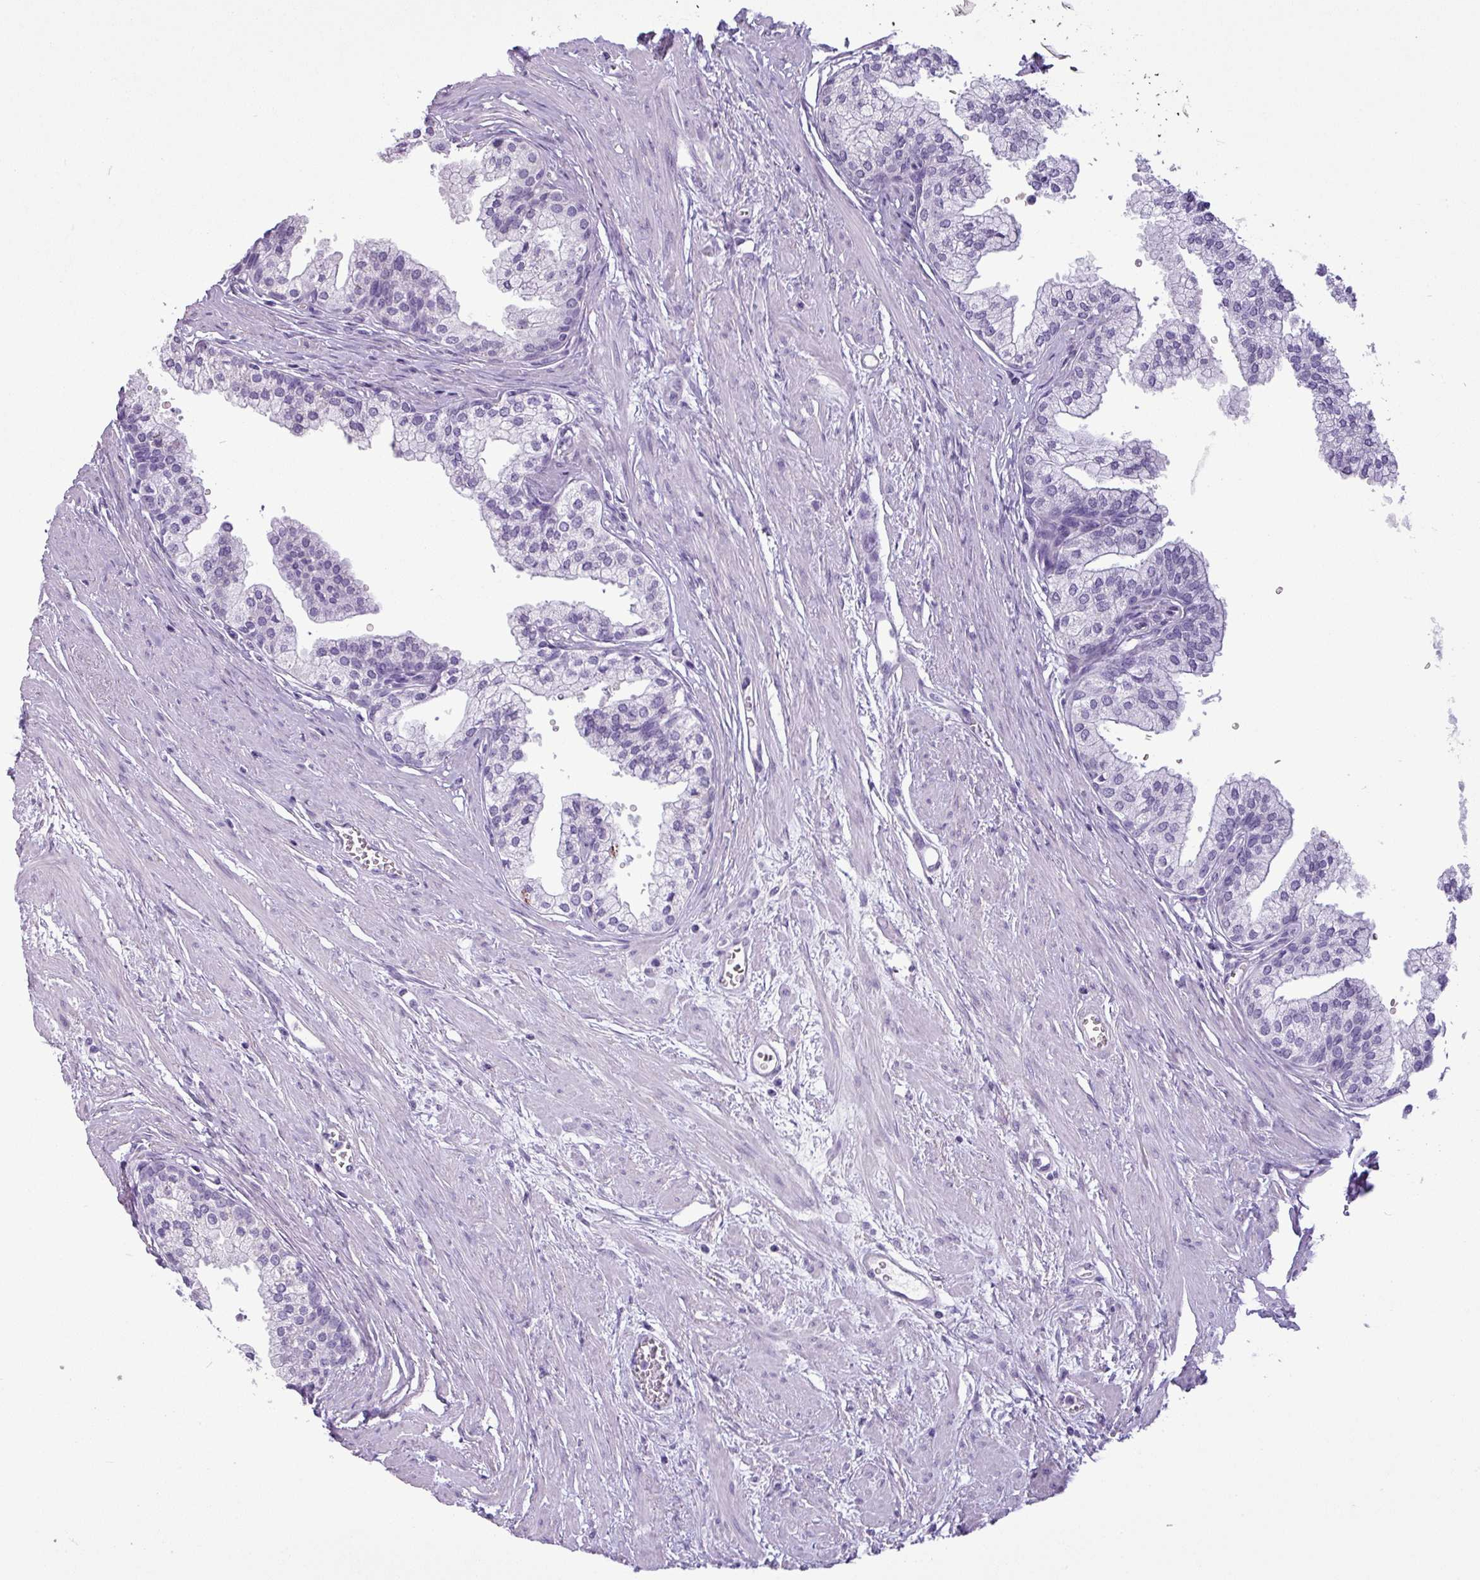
{"staining": {"intensity": "negative", "quantity": "none", "location": "none"}, "tissue": "prostate", "cell_type": "Glandular cells", "image_type": "normal", "snomed": [{"axis": "morphology", "description": "Normal tissue, NOS"}, {"axis": "topography", "description": "Prostate"}], "caption": "Immunohistochemical staining of benign prostate displays no significant positivity in glandular cells. (DAB (3,3'-diaminobenzidine) immunohistochemistry, high magnification).", "gene": "CDH16", "patient": {"sex": "male", "age": 60}}